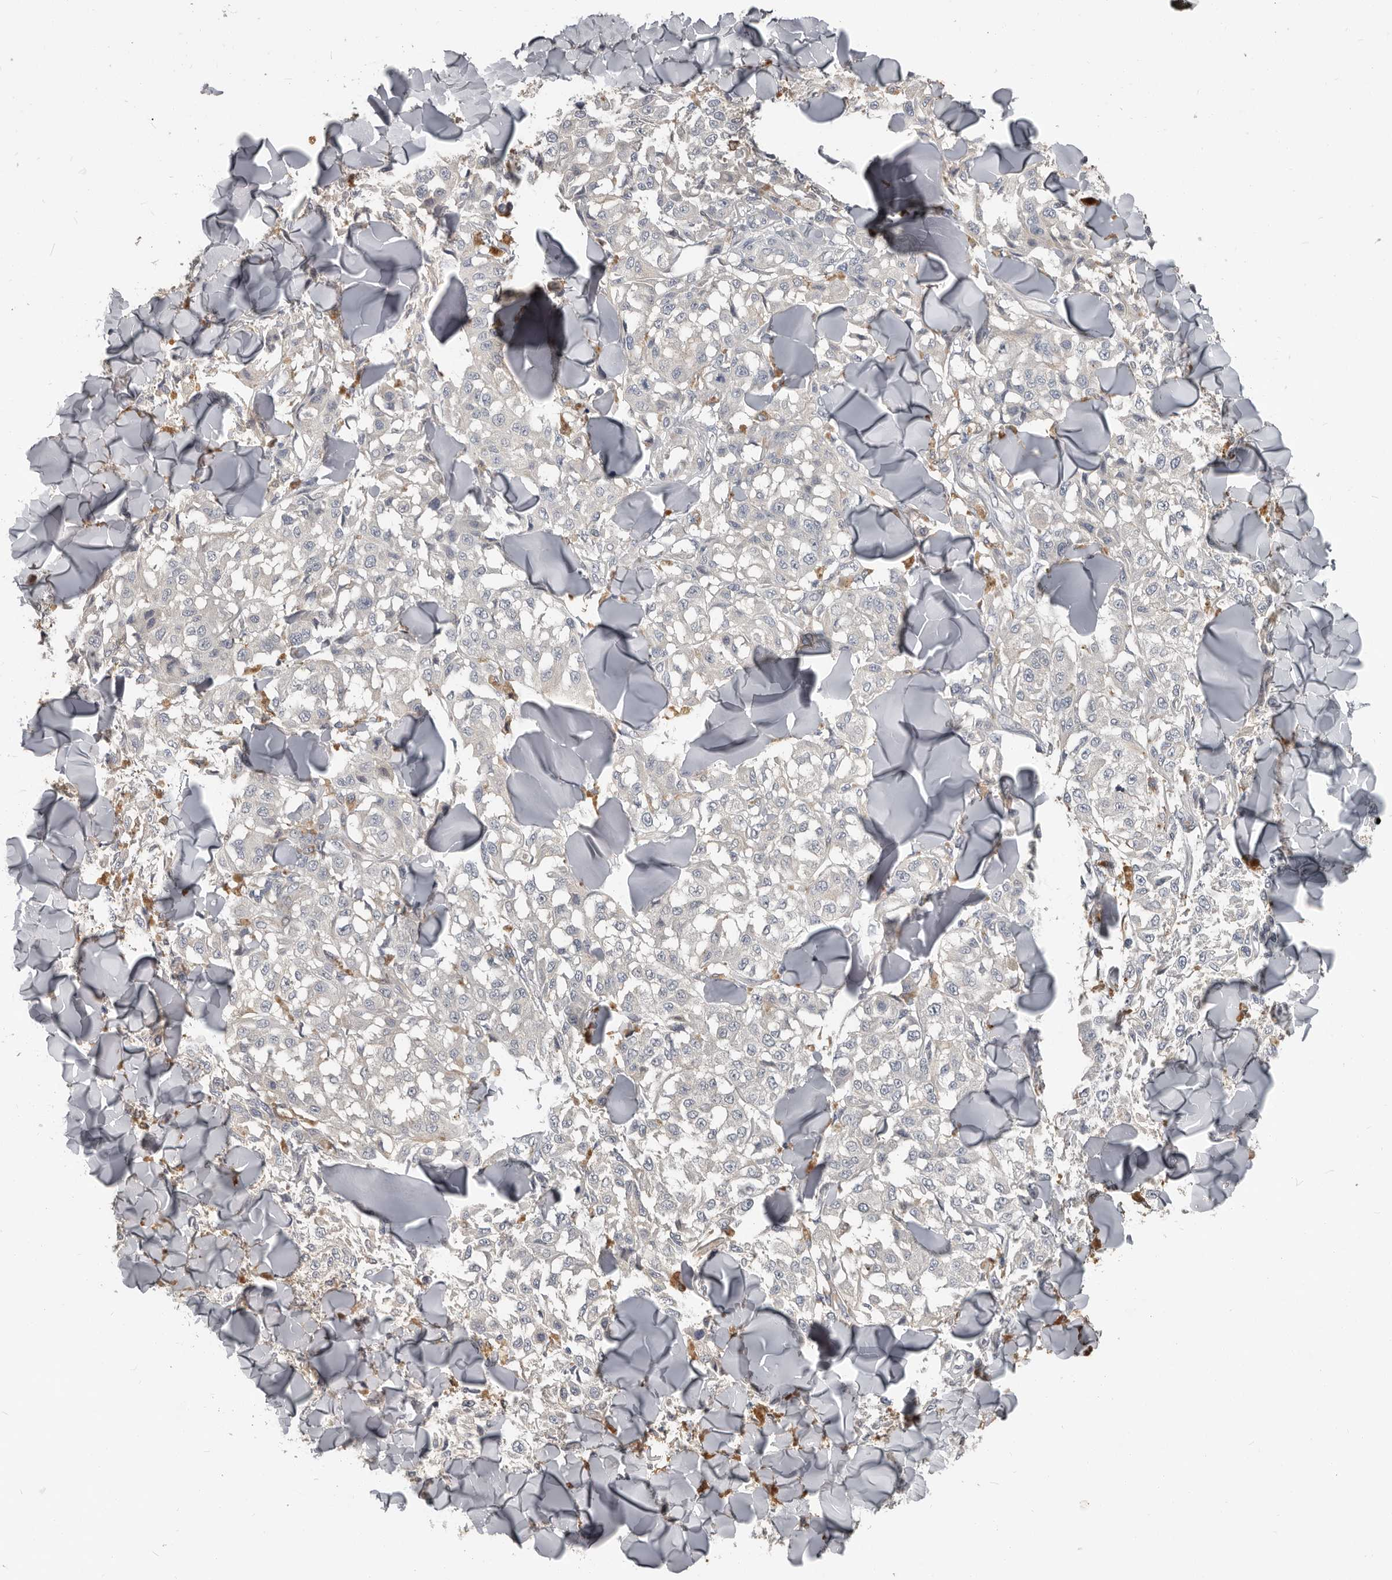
{"staining": {"intensity": "negative", "quantity": "none", "location": "none"}, "tissue": "melanoma", "cell_type": "Tumor cells", "image_type": "cancer", "snomed": [{"axis": "morphology", "description": "Malignant melanoma, NOS"}, {"axis": "topography", "description": "Skin"}], "caption": "High power microscopy image of an immunohistochemistry photomicrograph of malignant melanoma, revealing no significant expression in tumor cells.", "gene": "KCNJ8", "patient": {"sex": "female", "age": 64}}